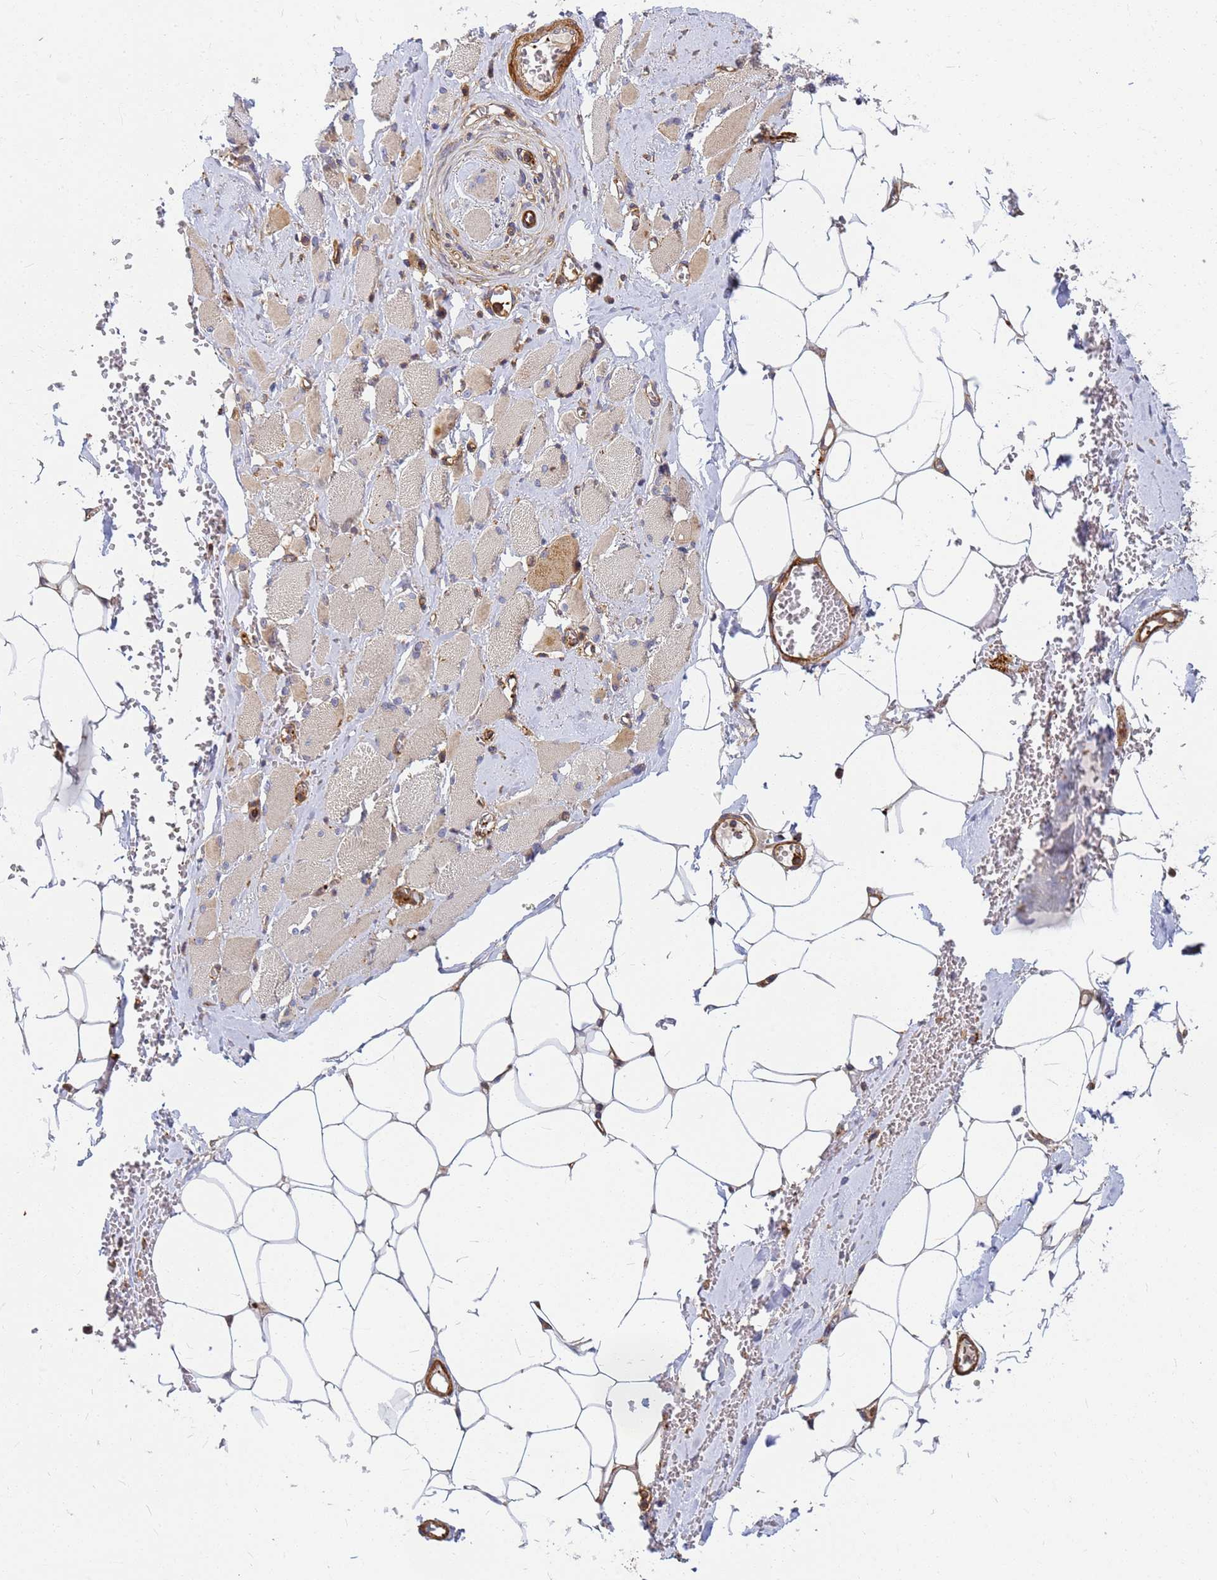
{"staining": {"intensity": "moderate", "quantity": "25%-75%", "location": "cytoplasmic/membranous"}, "tissue": "skeletal muscle", "cell_type": "Myocytes", "image_type": "normal", "snomed": [{"axis": "morphology", "description": "Normal tissue, NOS"}, {"axis": "morphology", "description": "Basal cell carcinoma"}, {"axis": "topography", "description": "Skeletal muscle"}], "caption": "Immunohistochemical staining of unremarkable human skeletal muscle displays moderate cytoplasmic/membranous protein expression in about 25%-75% of myocytes.", "gene": "C2CD5", "patient": {"sex": "female", "age": 64}}